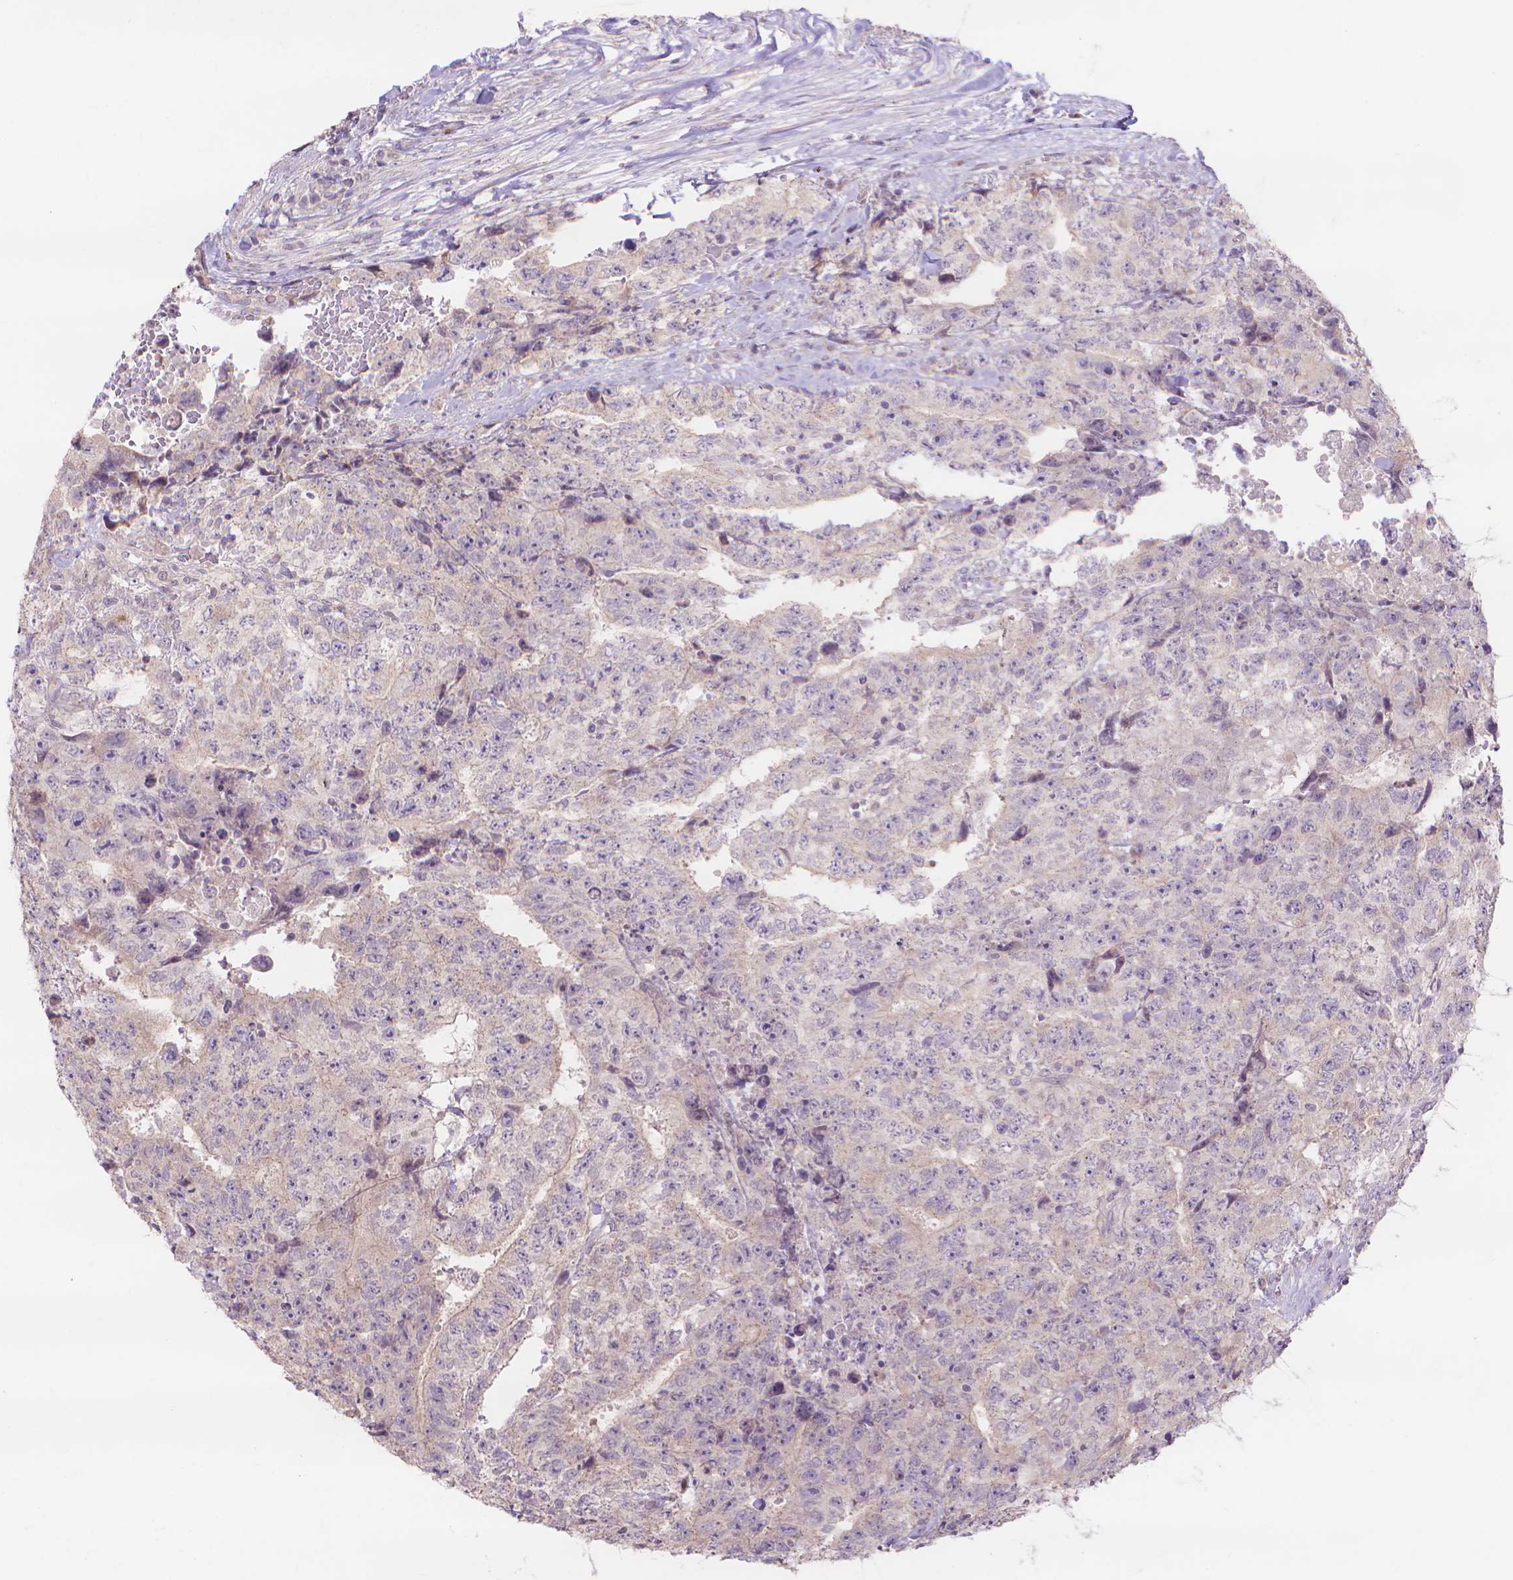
{"staining": {"intensity": "negative", "quantity": "none", "location": "none"}, "tissue": "testis cancer", "cell_type": "Tumor cells", "image_type": "cancer", "snomed": [{"axis": "morphology", "description": "Carcinoma, Embryonal, NOS"}, {"axis": "topography", "description": "Testis"}], "caption": "There is no significant positivity in tumor cells of testis embryonal carcinoma.", "gene": "PRDM13", "patient": {"sex": "male", "age": 24}}